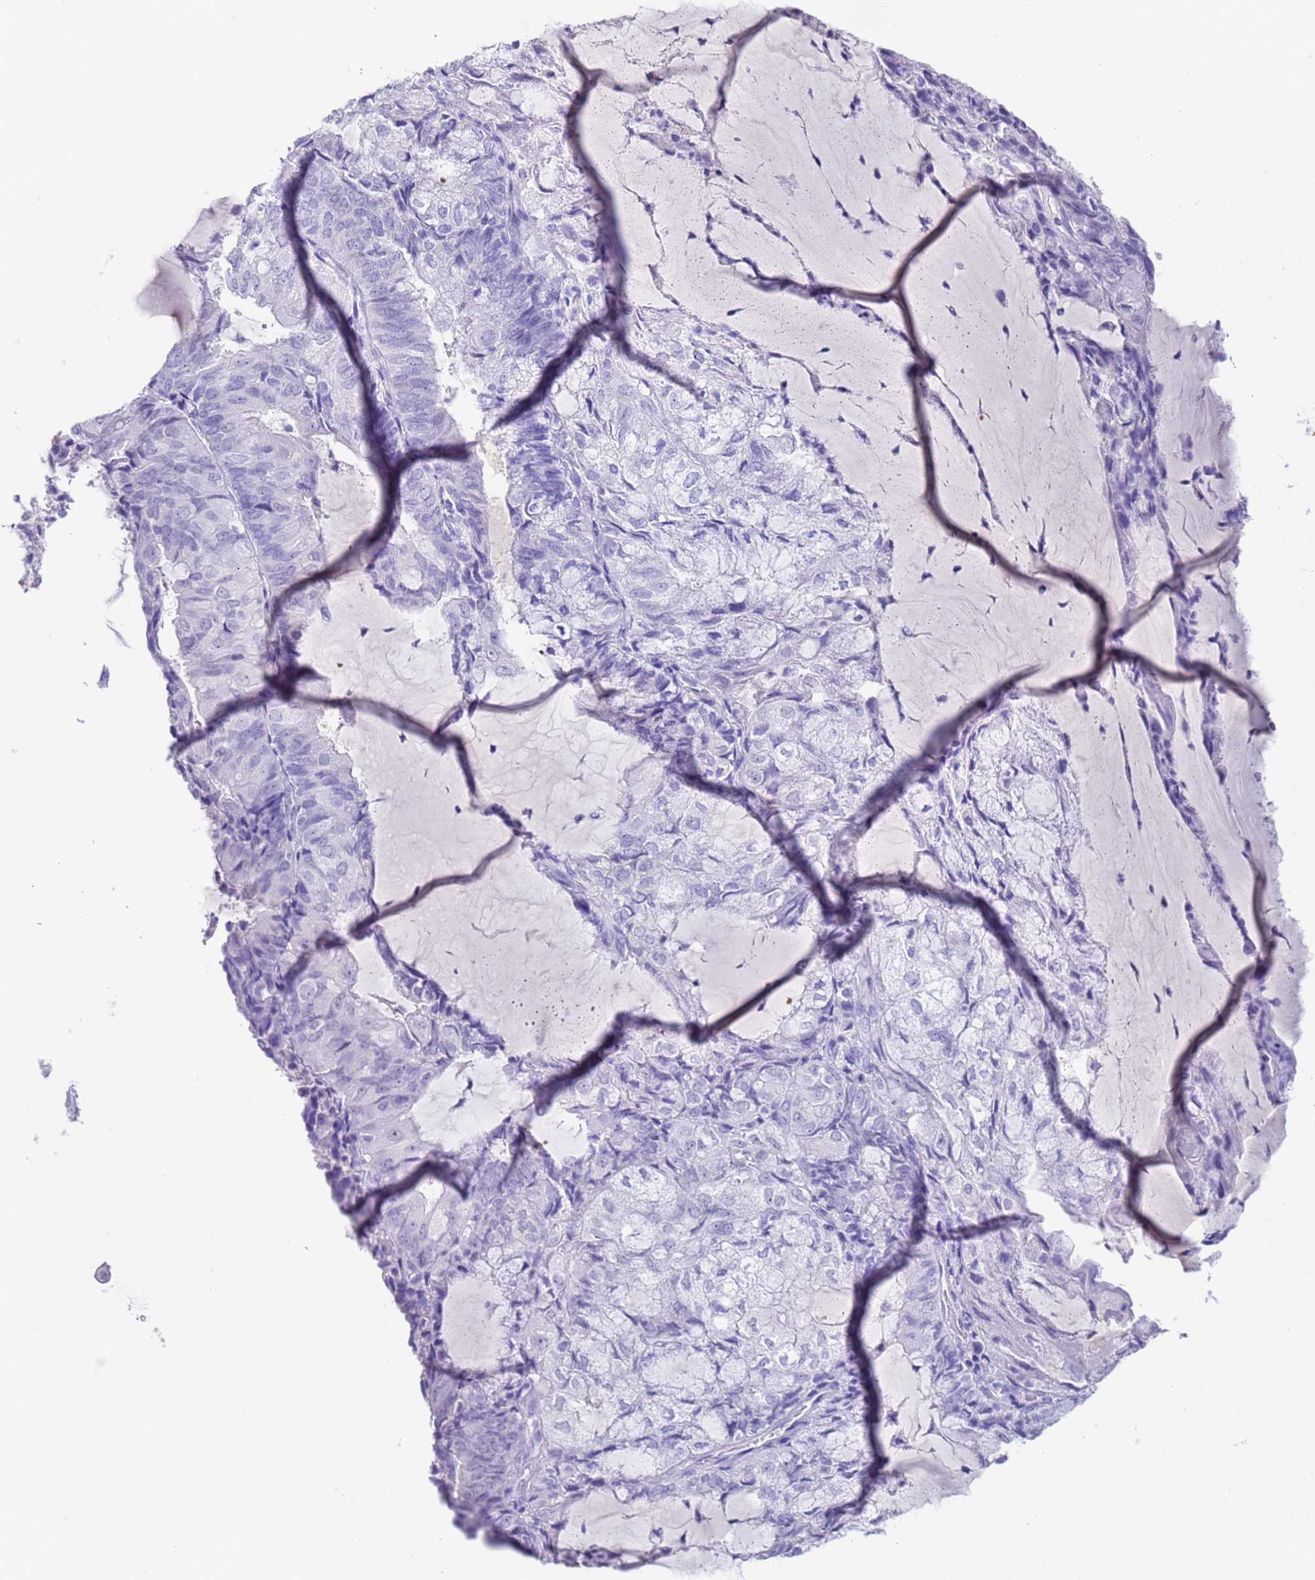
{"staining": {"intensity": "negative", "quantity": "none", "location": "none"}, "tissue": "endometrial cancer", "cell_type": "Tumor cells", "image_type": "cancer", "snomed": [{"axis": "morphology", "description": "Adenocarcinoma, NOS"}, {"axis": "topography", "description": "Endometrium"}], "caption": "Endometrial adenocarcinoma was stained to show a protein in brown. There is no significant staining in tumor cells. Brightfield microscopy of immunohistochemistry stained with DAB (brown) and hematoxylin (blue), captured at high magnification.", "gene": "CKM", "patient": {"sex": "female", "age": 81}}